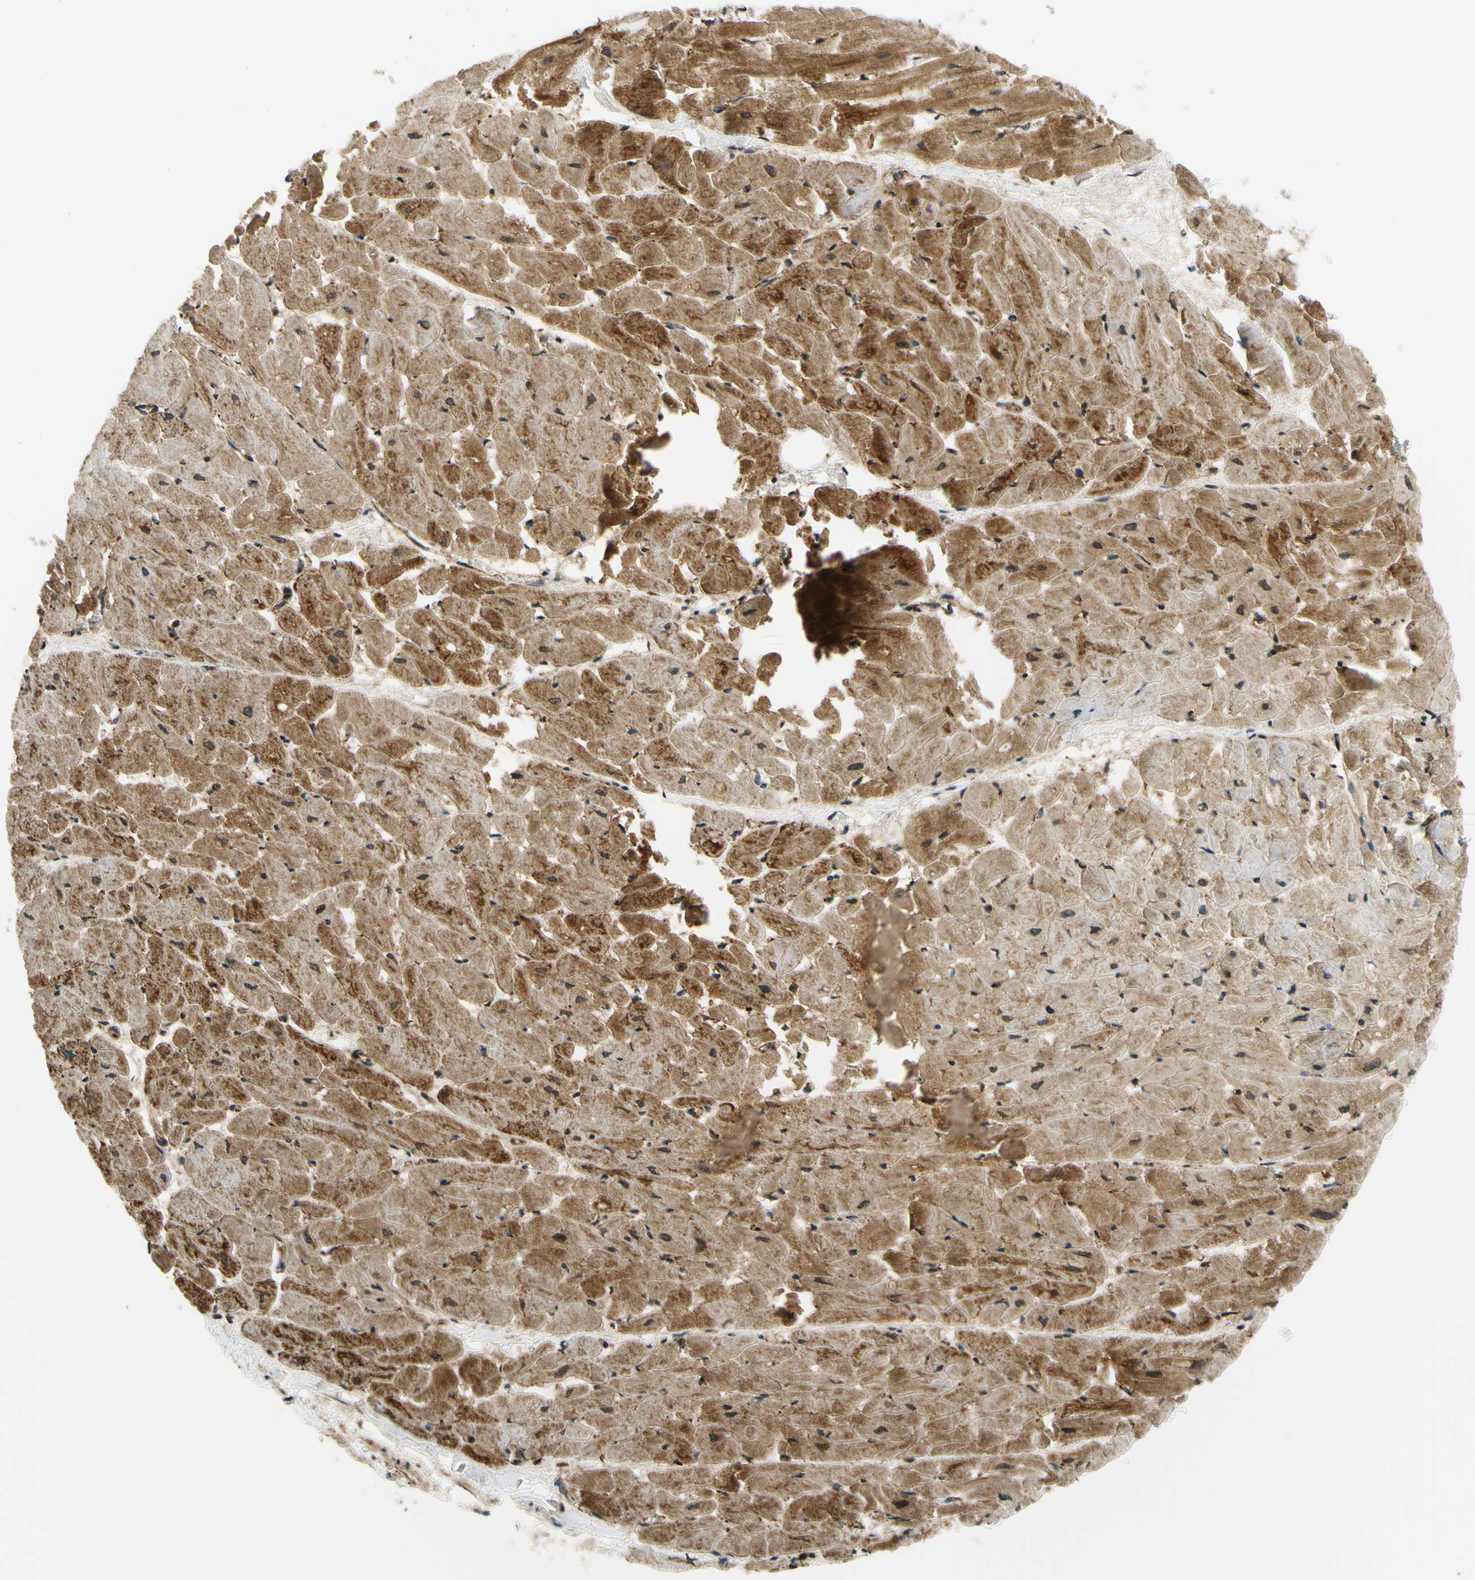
{"staining": {"intensity": "moderate", "quantity": ">75%", "location": "cytoplasmic/membranous"}, "tissue": "heart muscle", "cell_type": "Cardiomyocytes", "image_type": "normal", "snomed": [{"axis": "morphology", "description": "Normal tissue, NOS"}, {"axis": "topography", "description": "Heart"}], "caption": "Human heart muscle stained with a brown dye demonstrates moderate cytoplasmic/membranous positive positivity in about >75% of cardiomyocytes.", "gene": "MAVS", "patient": {"sex": "female", "age": 19}}